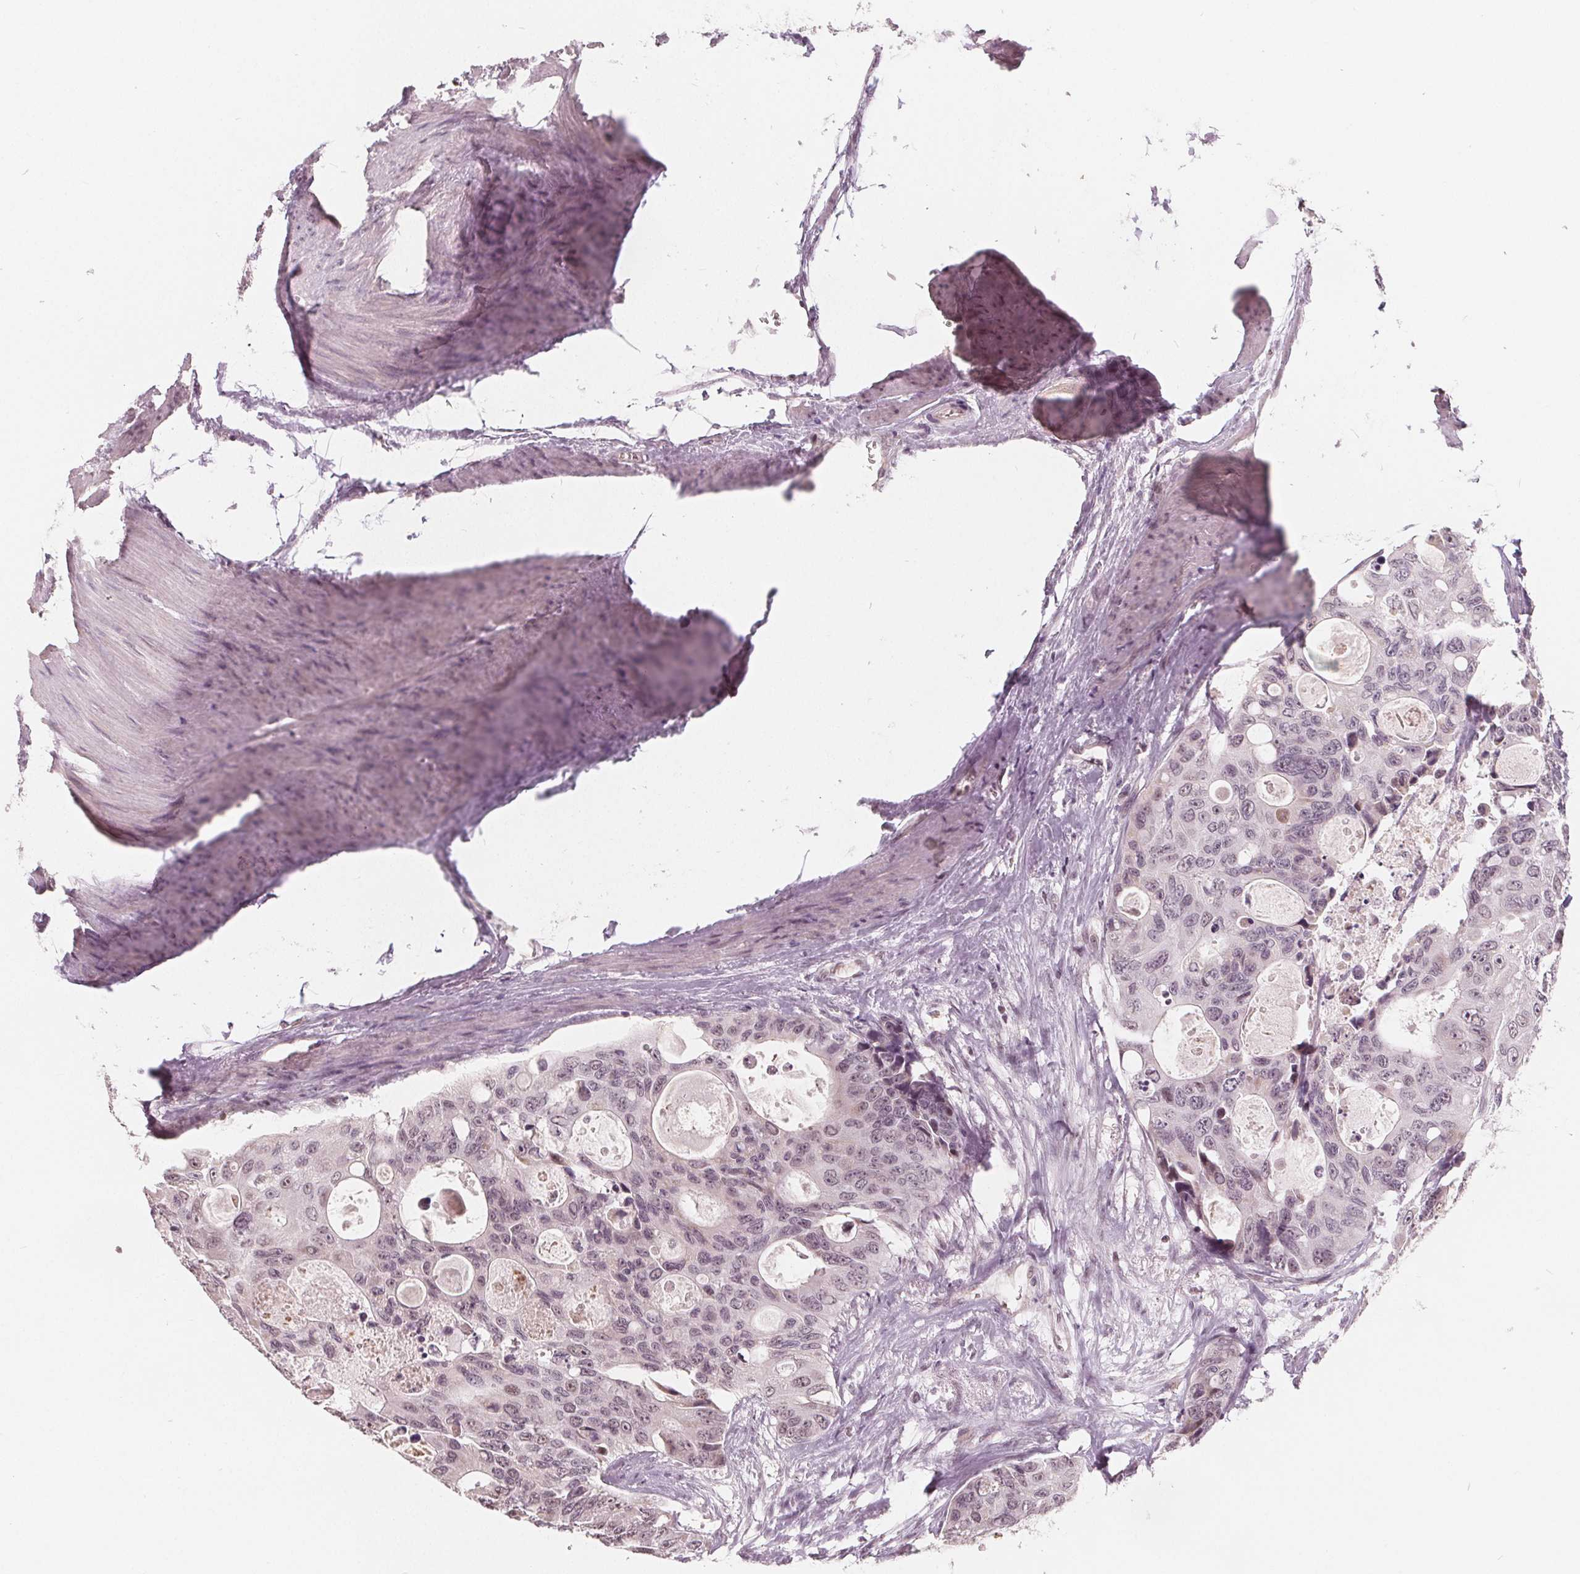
{"staining": {"intensity": "weak", "quantity": "<25%", "location": "nuclear"}, "tissue": "colorectal cancer", "cell_type": "Tumor cells", "image_type": "cancer", "snomed": [{"axis": "morphology", "description": "Adenocarcinoma, NOS"}, {"axis": "topography", "description": "Rectum"}], "caption": "High magnification brightfield microscopy of adenocarcinoma (colorectal) stained with DAB (3,3'-diaminobenzidine) (brown) and counterstained with hematoxylin (blue): tumor cells show no significant expression.", "gene": "NUP210L", "patient": {"sex": "male", "age": 76}}